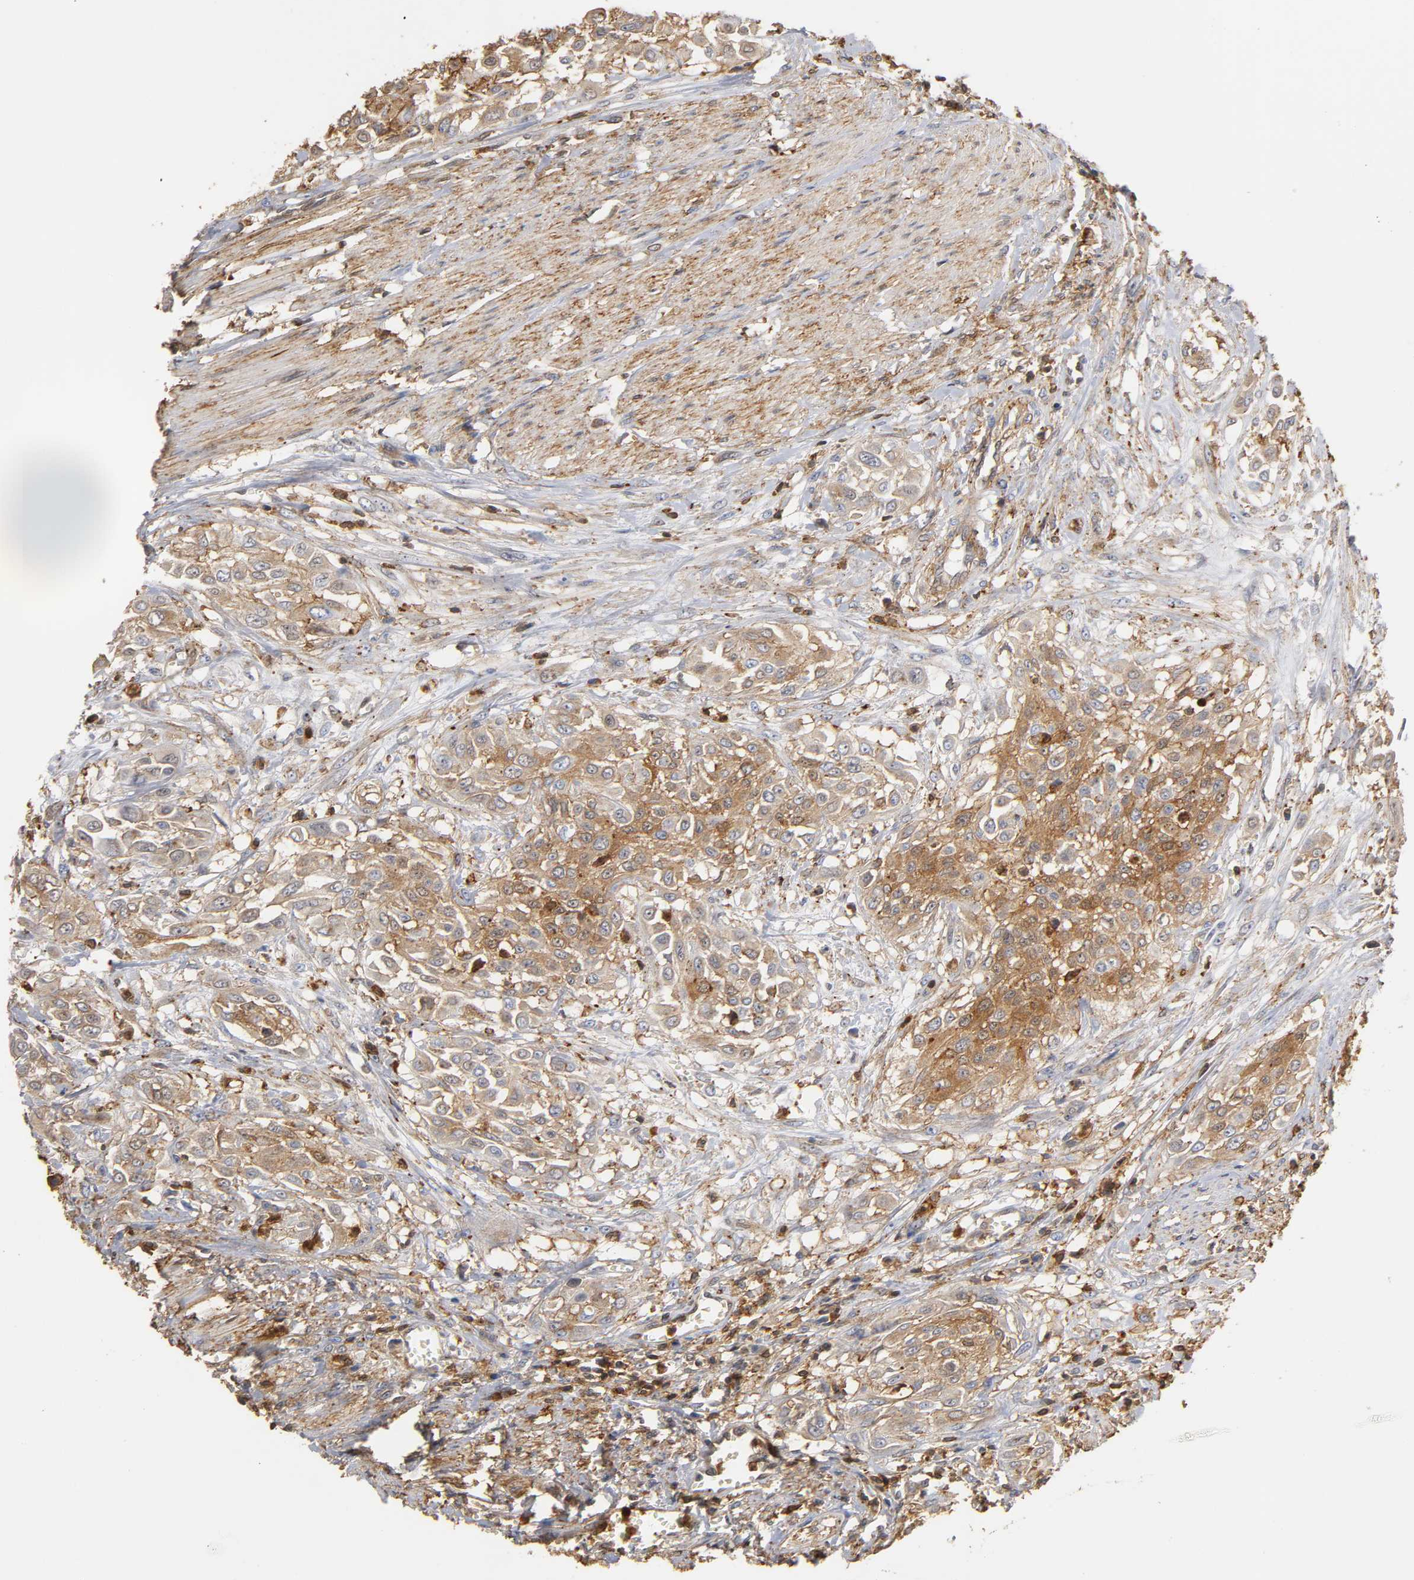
{"staining": {"intensity": "weak", "quantity": ">75%", "location": "cytoplasmic/membranous"}, "tissue": "urothelial cancer", "cell_type": "Tumor cells", "image_type": "cancer", "snomed": [{"axis": "morphology", "description": "Urothelial carcinoma, High grade"}, {"axis": "topography", "description": "Urinary bladder"}], "caption": "Immunohistochemical staining of urothelial cancer exhibits low levels of weak cytoplasmic/membranous protein expression in approximately >75% of tumor cells. Immunohistochemistry (ihc) stains the protein of interest in brown and the nuclei are stained blue.", "gene": "ANXA11", "patient": {"sex": "male", "age": 57}}